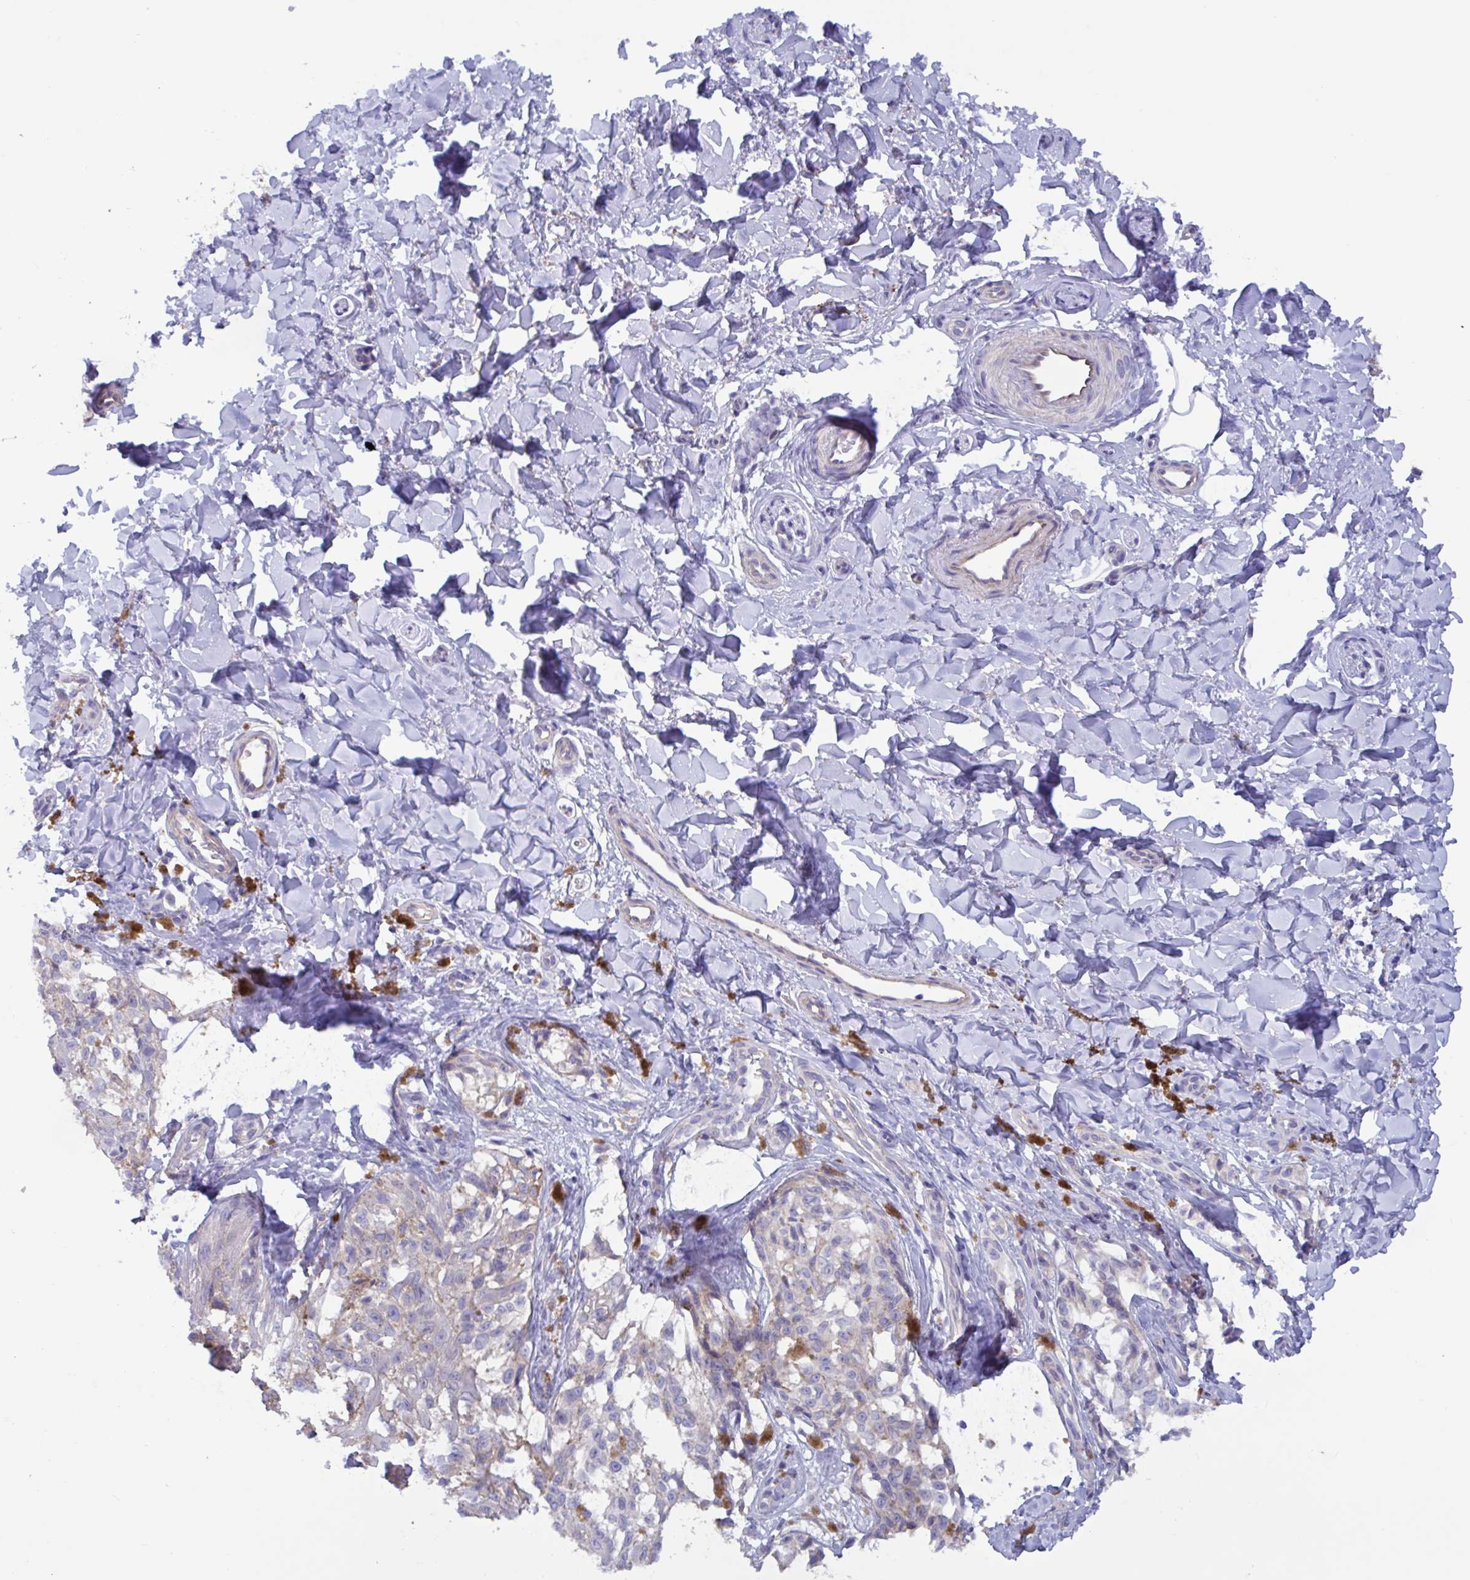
{"staining": {"intensity": "negative", "quantity": "none", "location": "none"}, "tissue": "melanoma", "cell_type": "Tumor cells", "image_type": "cancer", "snomed": [{"axis": "morphology", "description": "Malignant melanoma, NOS"}, {"axis": "topography", "description": "Skin"}], "caption": "Malignant melanoma was stained to show a protein in brown. There is no significant expression in tumor cells. The staining was performed using DAB (3,3'-diaminobenzidine) to visualize the protein expression in brown, while the nuclei were stained in blue with hematoxylin (Magnification: 20x).", "gene": "SLC66A1", "patient": {"sex": "female", "age": 65}}